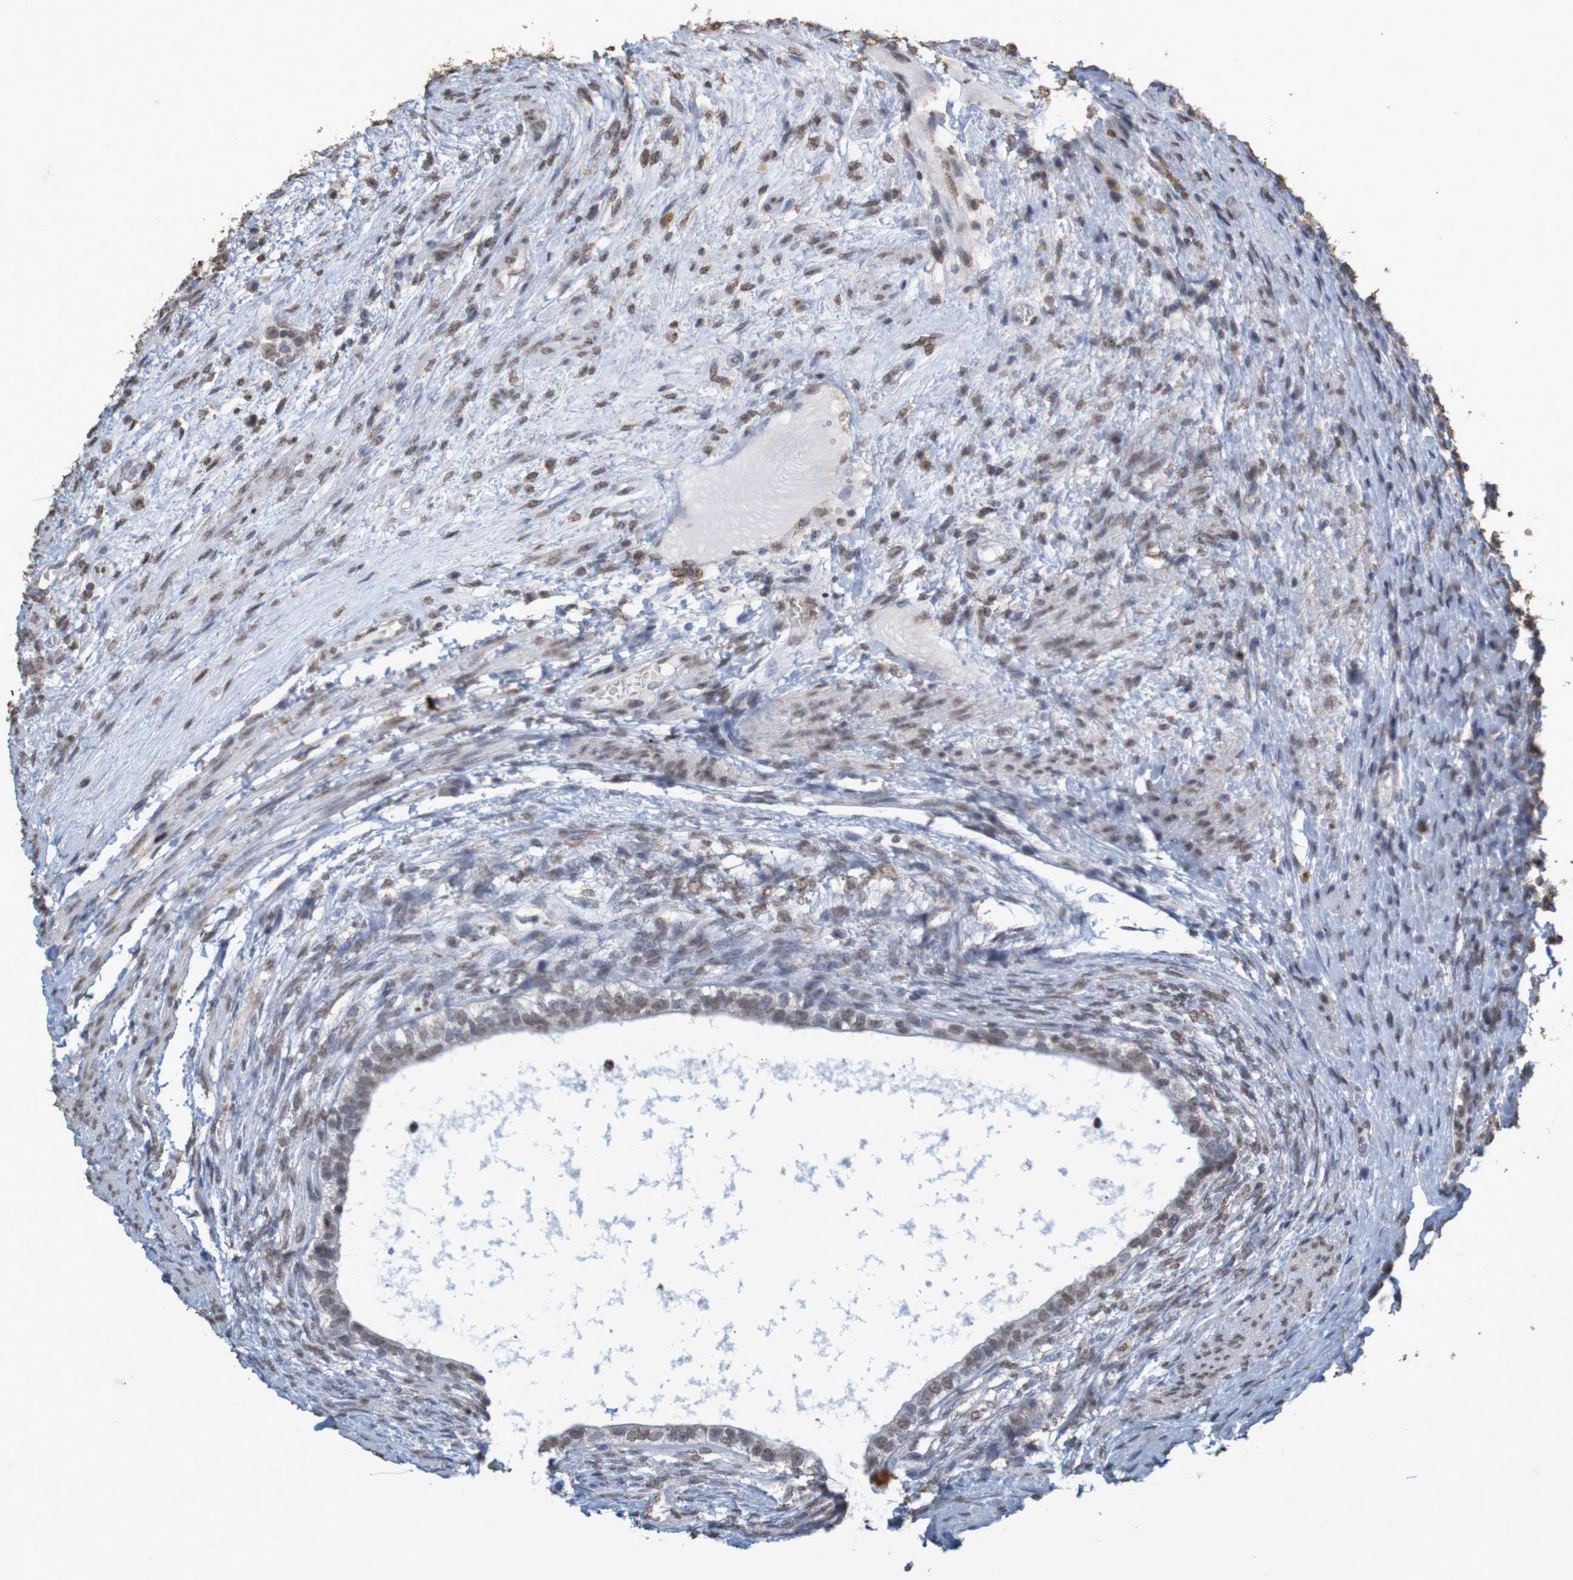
{"staining": {"intensity": "weak", "quantity": ">75%", "location": "nuclear"}, "tissue": "testis cancer", "cell_type": "Tumor cells", "image_type": "cancer", "snomed": [{"axis": "morphology", "description": "Carcinoma, Embryonal, NOS"}, {"axis": "topography", "description": "Testis"}], "caption": "Immunohistochemistry (IHC) histopathology image of human testis embryonal carcinoma stained for a protein (brown), which demonstrates low levels of weak nuclear expression in approximately >75% of tumor cells.", "gene": "GFI1", "patient": {"sex": "male", "age": 26}}